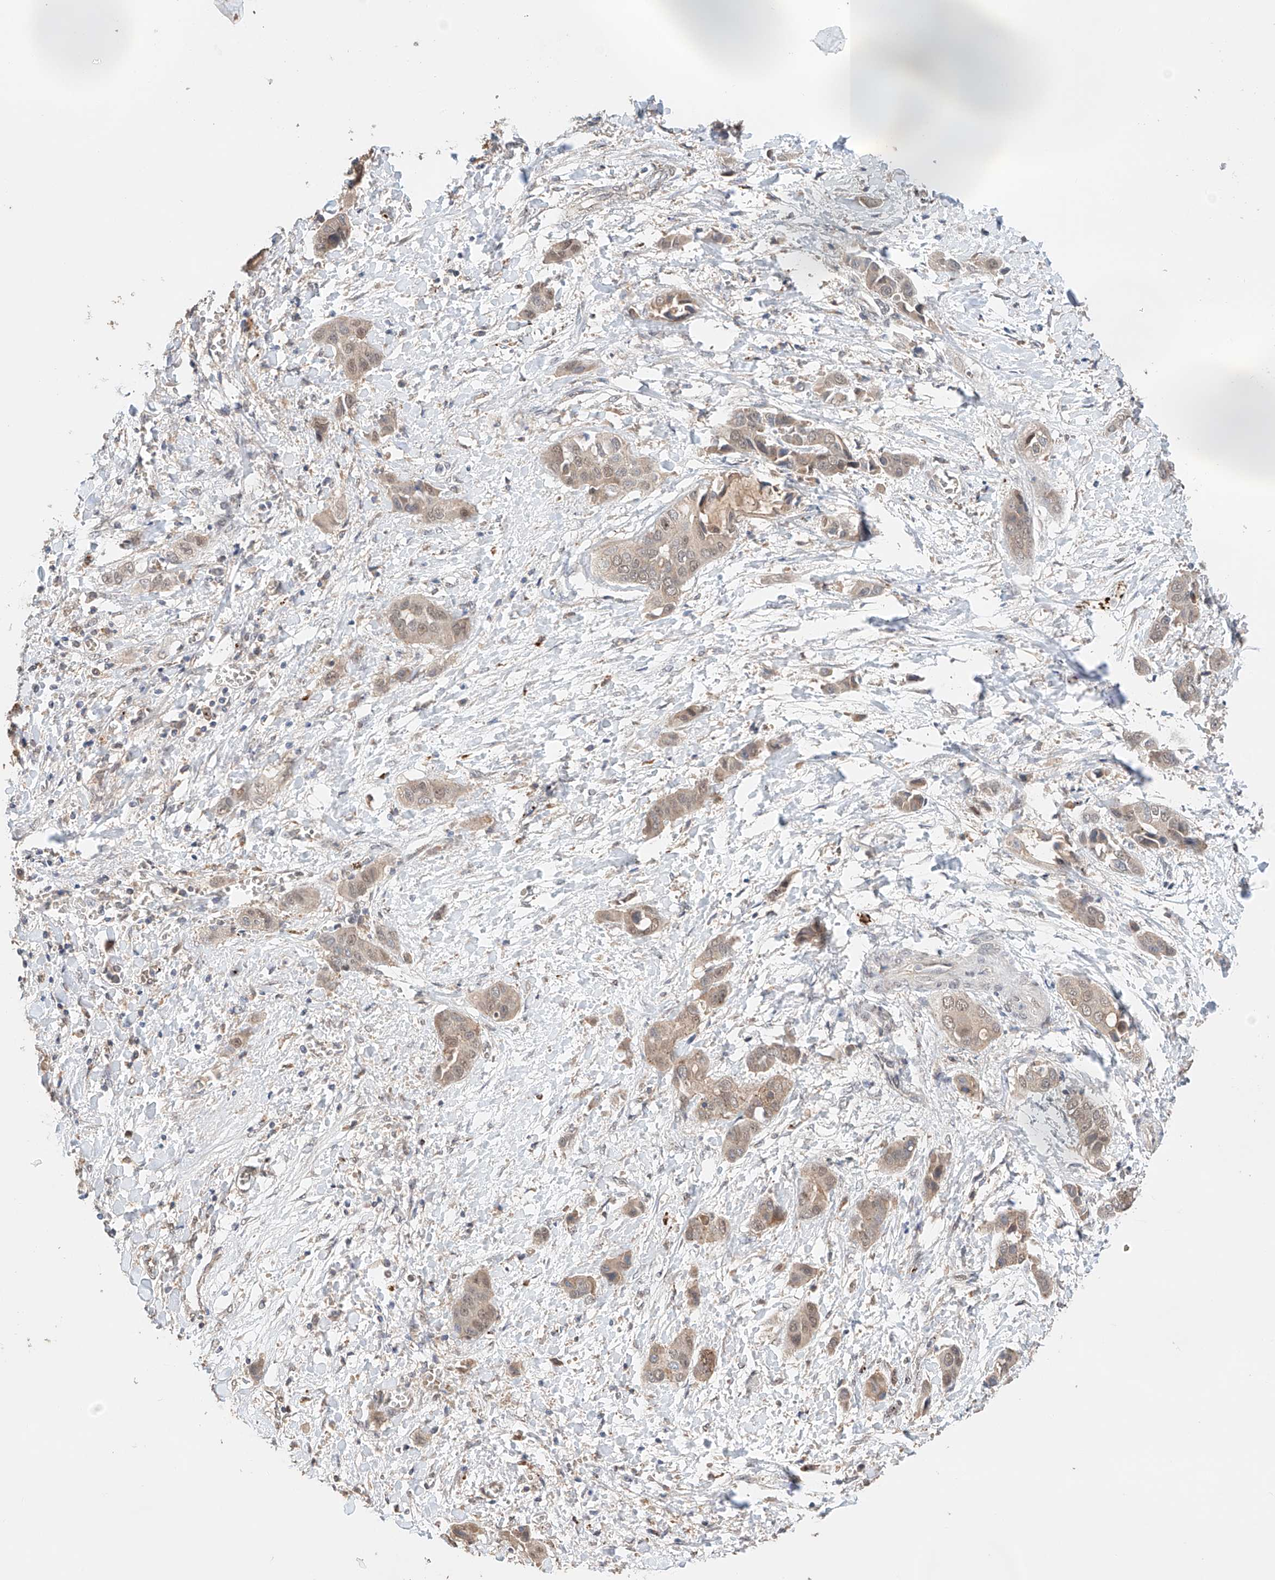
{"staining": {"intensity": "weak", "quantity": ">75%", "location": "cytoplasmic/membranous,nuclear"}, "tissue": "liver cancer", "cell_type": "Tumor cells", "image_type": "cancer", "snomed": [{"axis": "morphology", "description": "Cholangiocarcinoma"}, {"axis": "topography", "description": "Liver"}], "caption": "A brown stain shows weak cytoplasmic/membranous and nuclear staining of a protein in human liver cancer (cholangiocarcinoma) tumor cells.", "gene": "ZFHX2", "patient": {"sex": "female", "age": 52}}